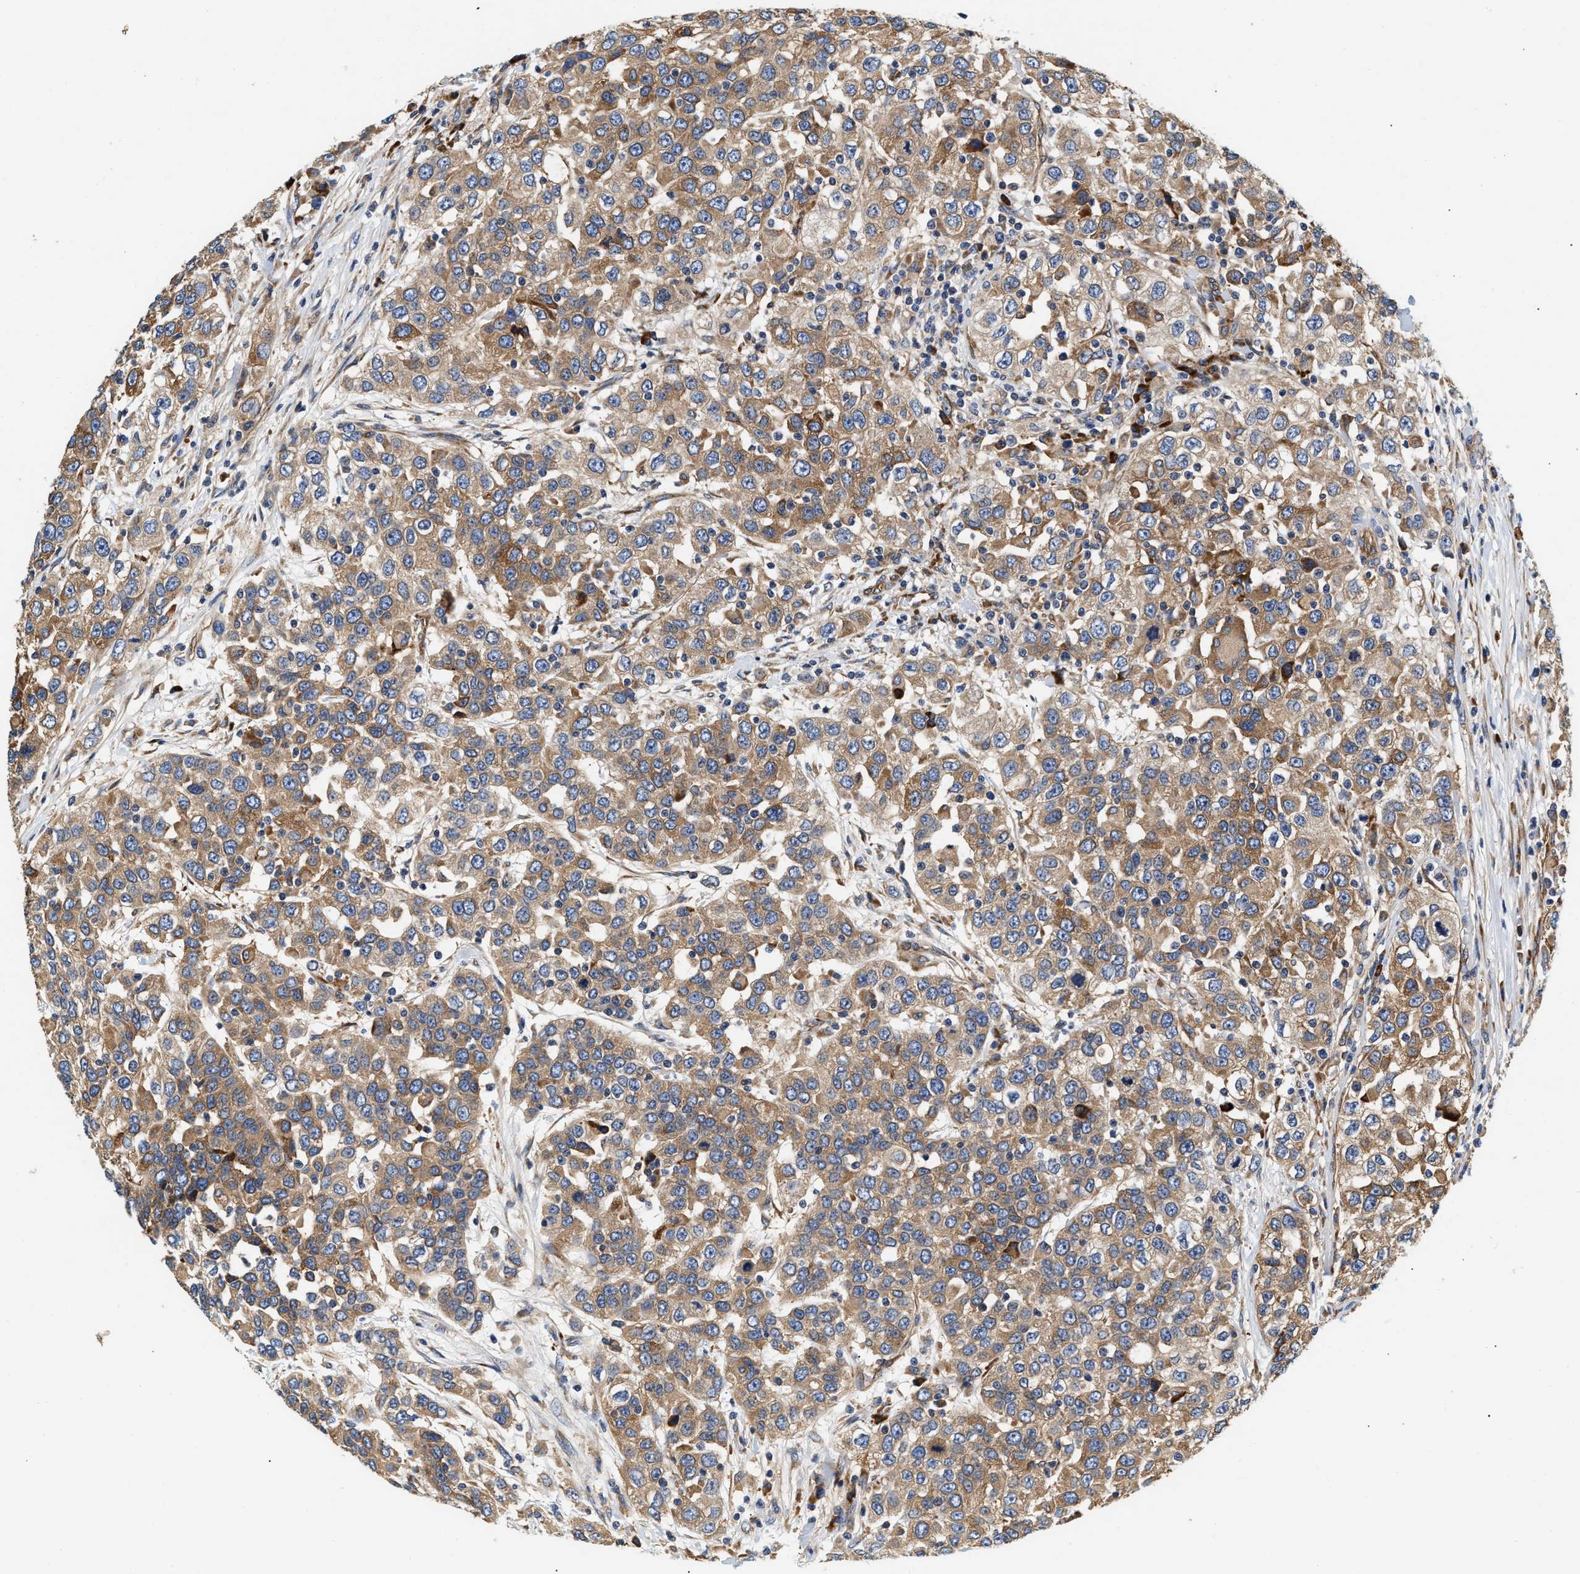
{"staining": {"intensity": "moderate", "quantity": ">75%", "location": "cytoplasmic/membranous"}, "tissue": "urothelial cancer", "cell_type": "Tumor cells", "image_type": "cancer", "snomed": [{"axis": "morphology", "description": "Urothelial carcinoma, High grade"}, {"axis": "topography", "description": "Urinary bladder"}], "caption": "There is medium levels of moderate cytoplasmic/membranous expression in tumor cells of urothelial cancer, as demonstrated by immunohistochemical staining (brown color).", "gene": "IFT74", "patient": {"sex": "female", "age": 80}}